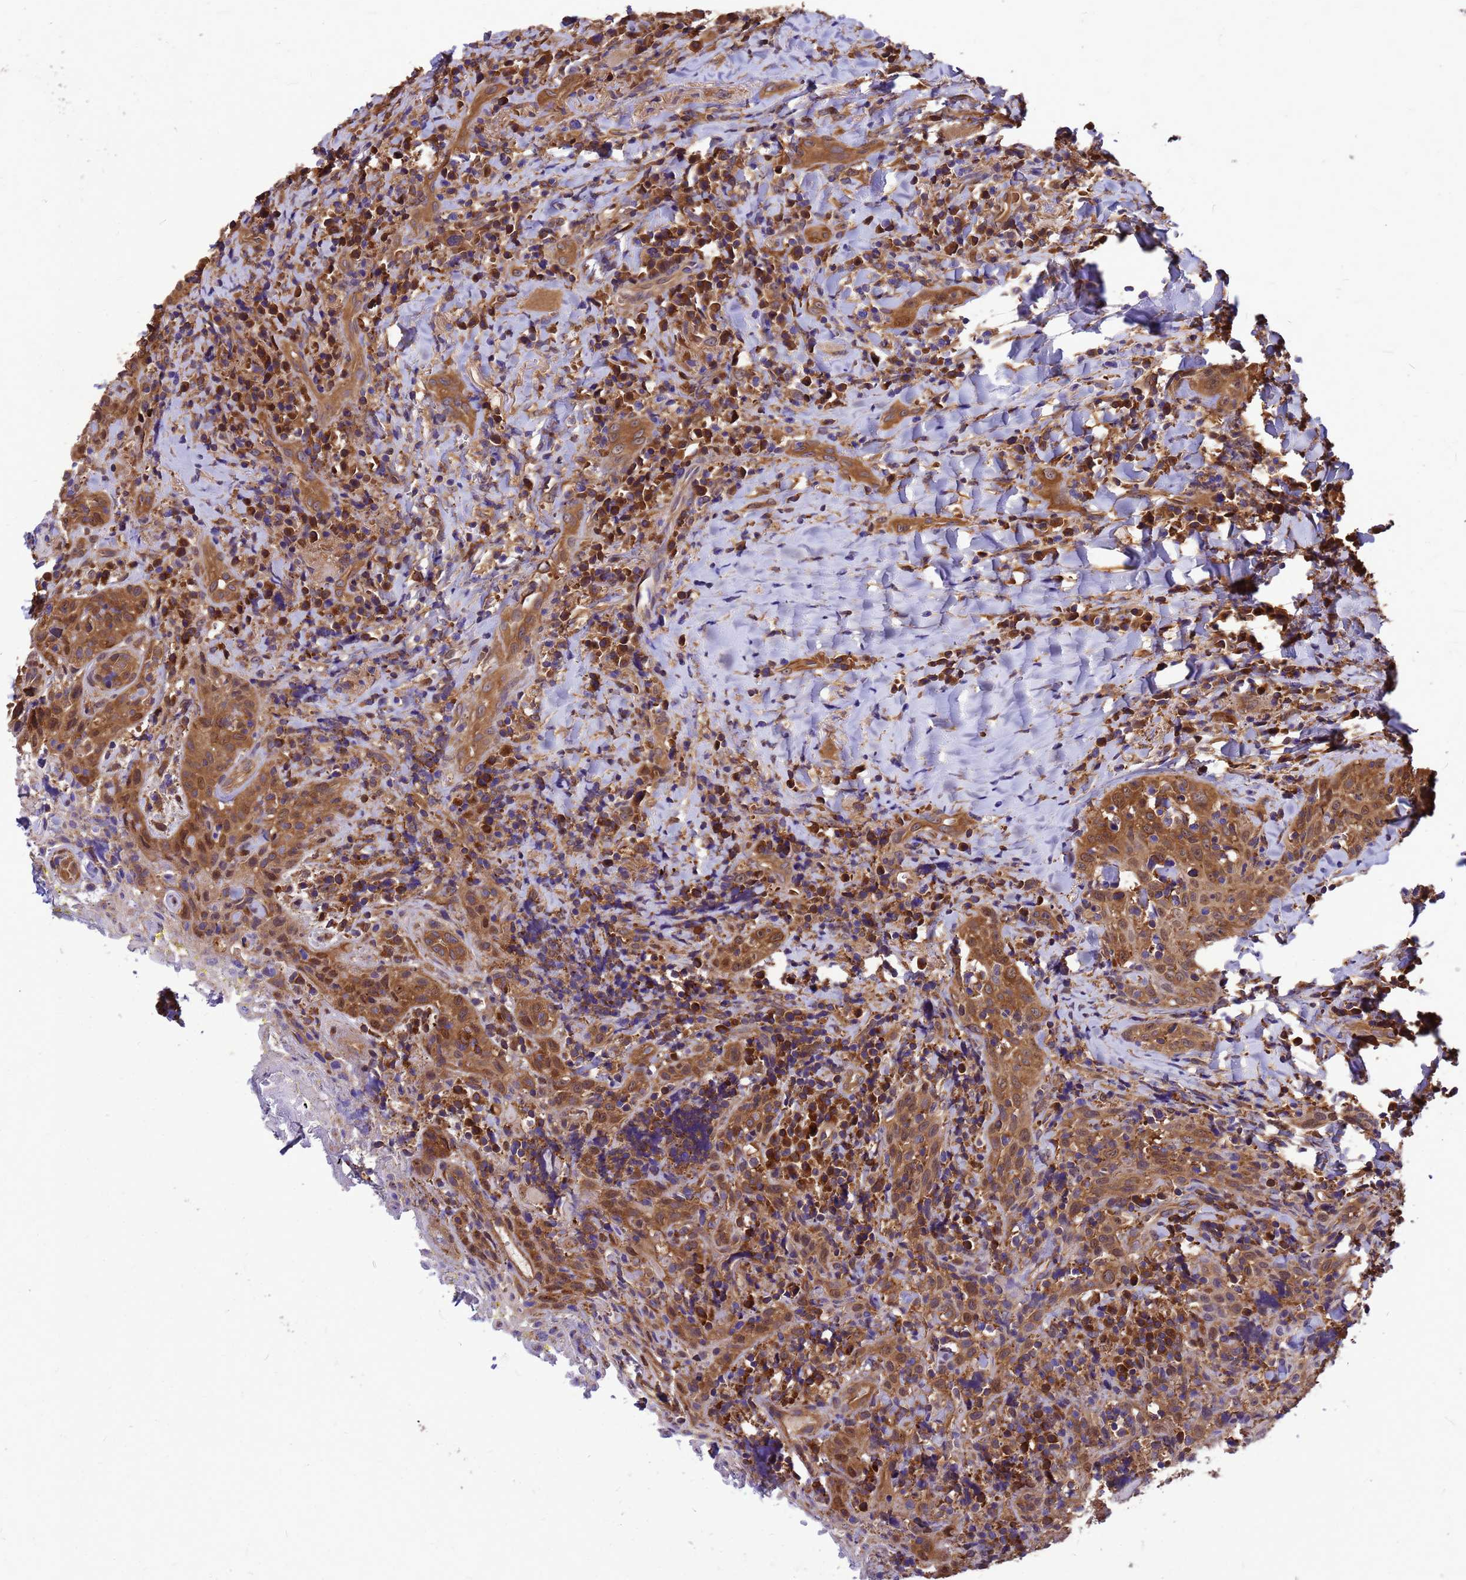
{"staining": {"intensity": "moderate", "quantity": ">75%", "location": "cytoplasmic/membranous"}, "tissue": "head and neck cancer", "cell_type": "Tumor cells", "image_type": "cancer", "snomed": [{"axis": "morphology", "description": "Squamous cell carcinoma, NOS"}, {"axis": "topography", "description": "Head-Neck"}], "caption": "Immunohistochemistry (IHC) of human squamous cell carcinoma (head and neck) demonstrates medium levels of moderate cytoplasmic/membranous positivity in approximately >75% of tumor cells. (Stains: DAB (3,3'-diaminobenzidine) in brown, nuclei in blue, Microscopy: brightfield microscopy at high magnification).", "gene": "GID4", "patient": {"sex": "female", "age": 70}}